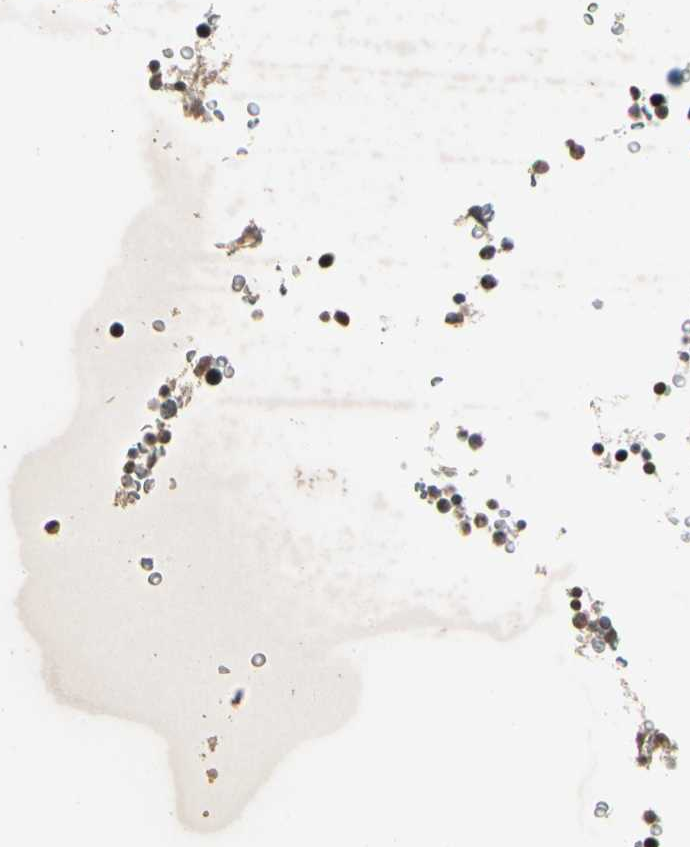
{"staining": {"intensity": "strong", "quantity": "<25%", "location": "nuclear"}, "tissue": "bone marrow", "cell_type": "Hematopoietic cells", "image_type": "normal", "snomed": [{"axis": "morphology", "description": "Normal tissue, NOS"}, {"axis": "topography", "description": "Bone marrow"}], "caption": "Brown immunohistochemical staining in normal bone marrow reveals strong nuclear staining in about <25% of hematopoietic cells. (DAB (3,3'-diaminobenzidine) = brown stain, brightfield microscopy at high magnification).", "gene": "FOXJ2", "patient": {"sex": "male"}}